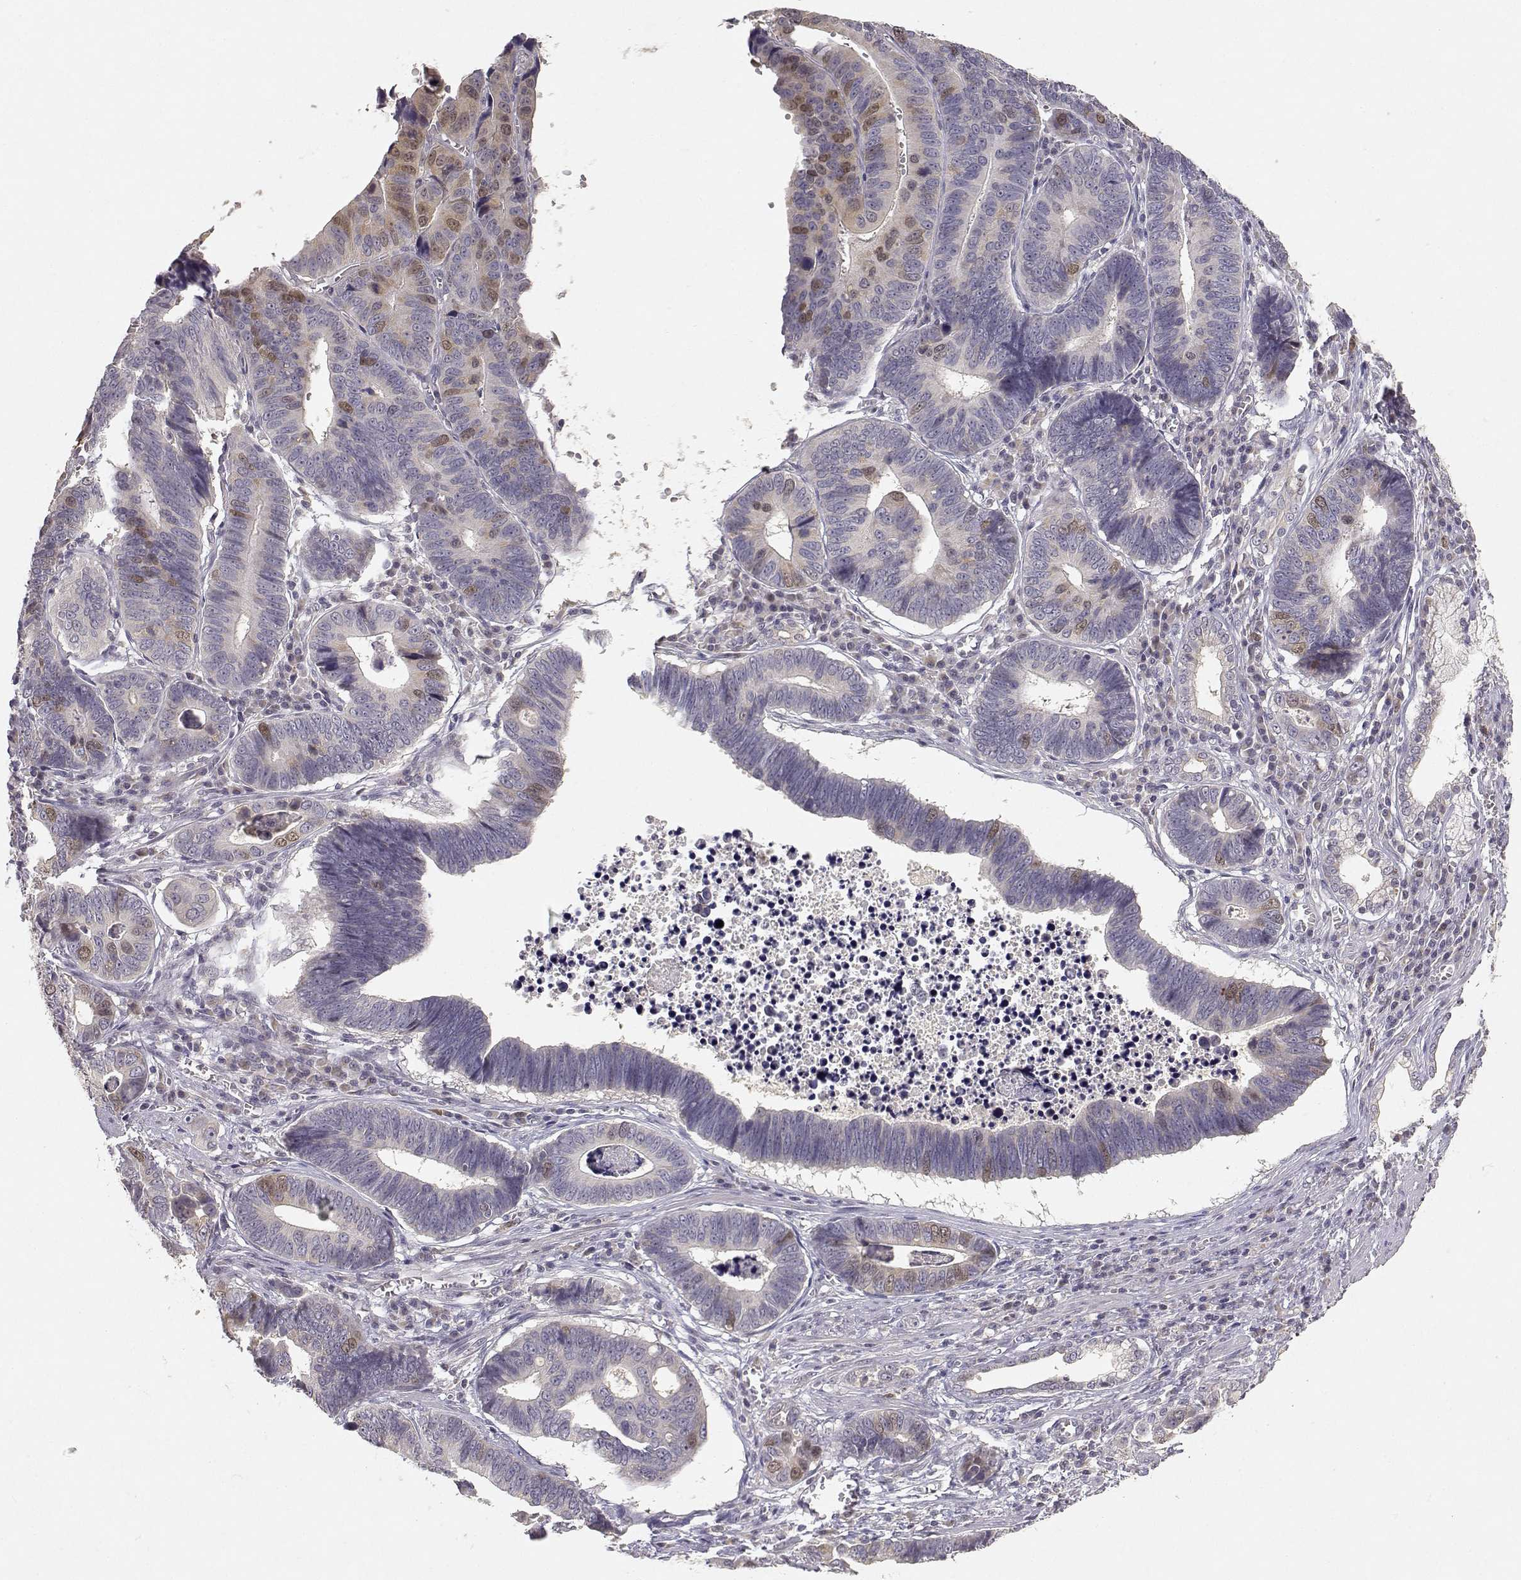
{"staining": {"intensity": "moderate", "quantity": "<25%", "location": "nuclear"}, "tissue": "stomach cancer", "cell_type": "Tumor cells", "image_type": "cancer", "snomed": [{"axis": "morphology", "description": "Adenocarcinoma, NOS"}, {"axis": "topography", "description": "Stomach"}], "caption": "Immunohistochemical staining of human stomach cancer shows low levels of moderate nuclear staining in about <25% of tumor cells.", "gene": "RAD51", "patient": {"sex": "male", "age": 84}}